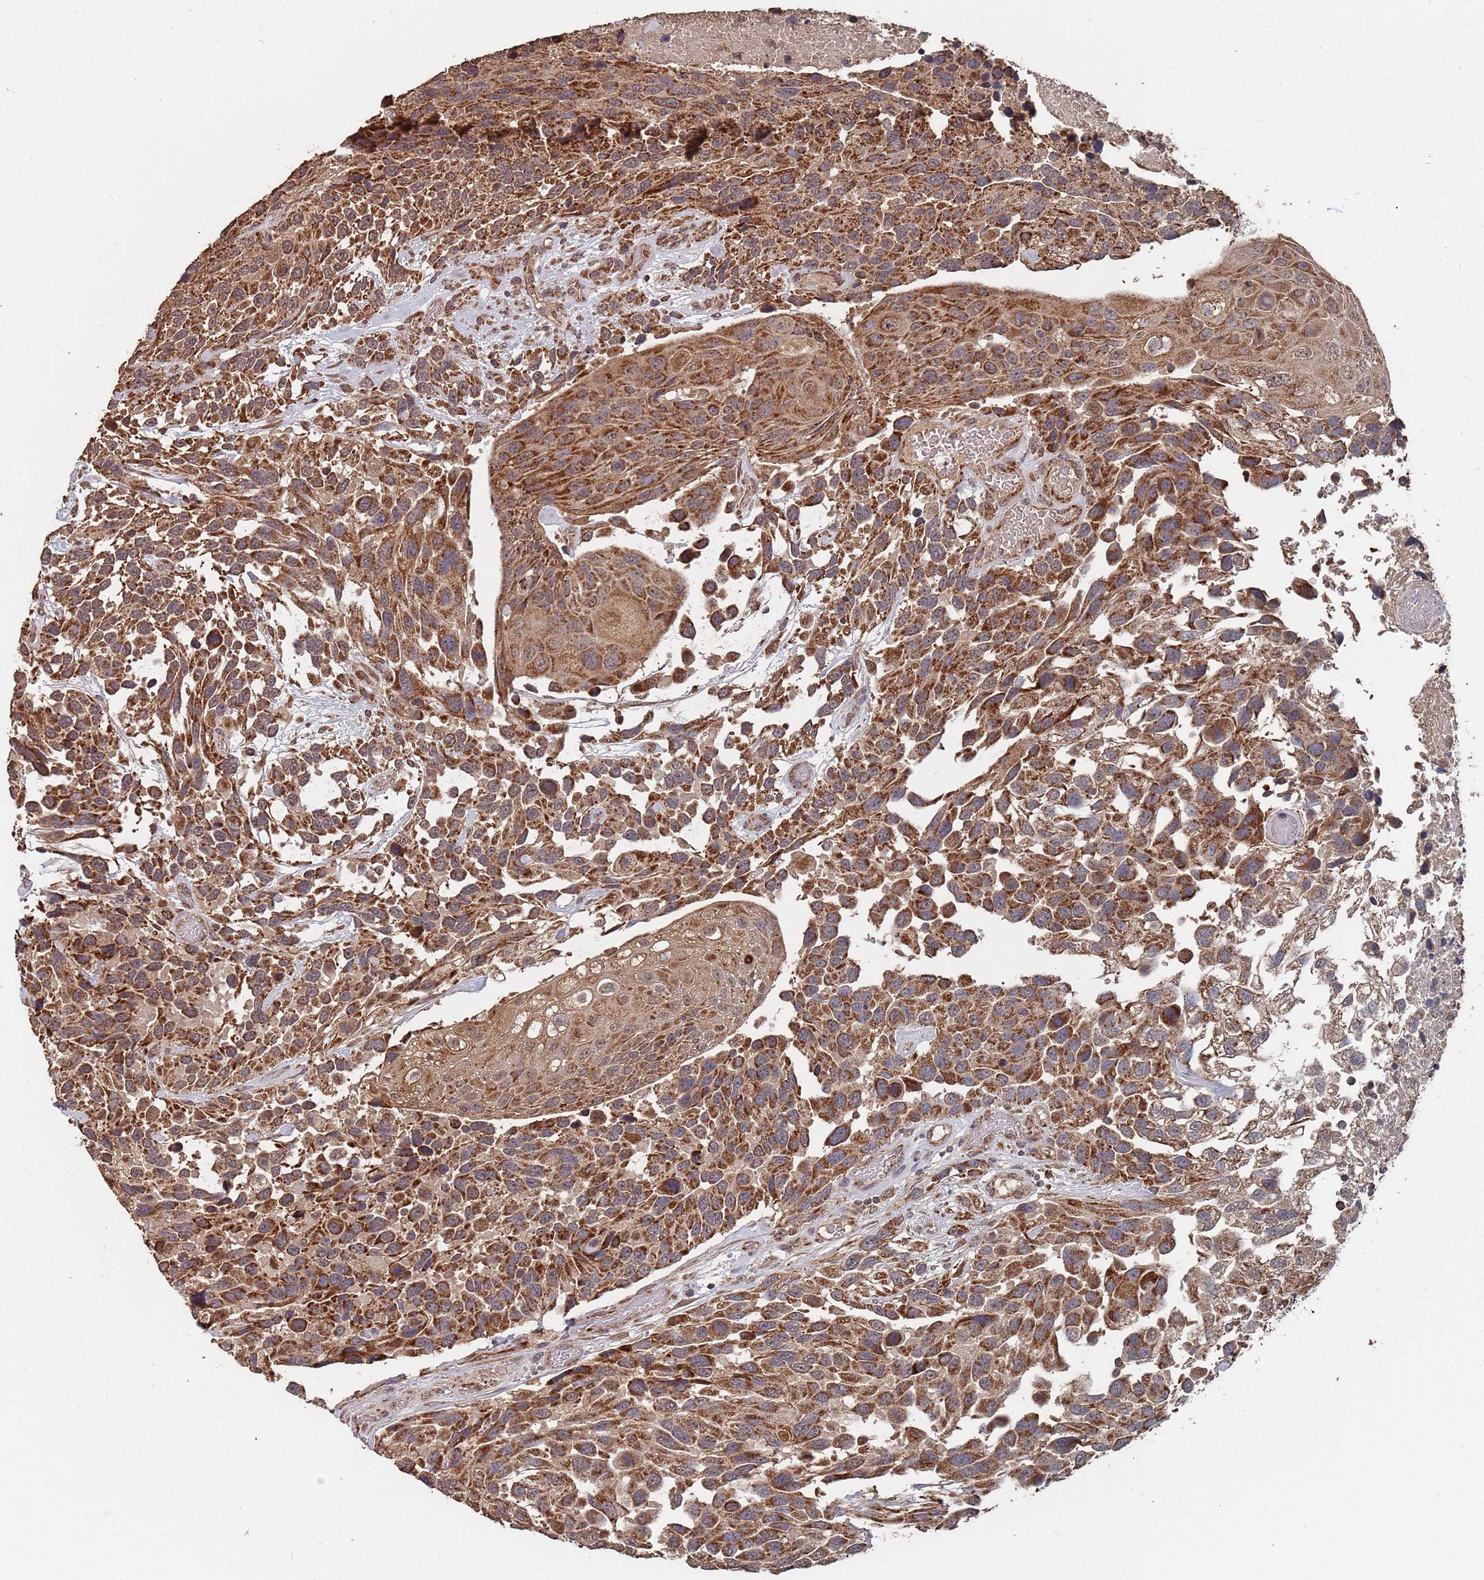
{"staining": {"intensity": "strong", "quantity": ">75%", "location": "cytoplasmic/membranous"}, "tissue": "urothelial cancer", "cell_type": "Tumor cells", "image_type": "cancer", "snomed": [{"axis": "morphology", "description": "Urothelial carcinoma, High grade"}, {"axis": "topography", "description": "Urinary bladder"}], "caption": "Protein positivity by immunohistochemistry (IHC) reveals strong cytoplasmic/membranous positivity in approximately >75% of tumor cells in high-grade urothelial carcinoma.", "gene": "PRORP", "patient": {"sex": "female", "age": 70}}